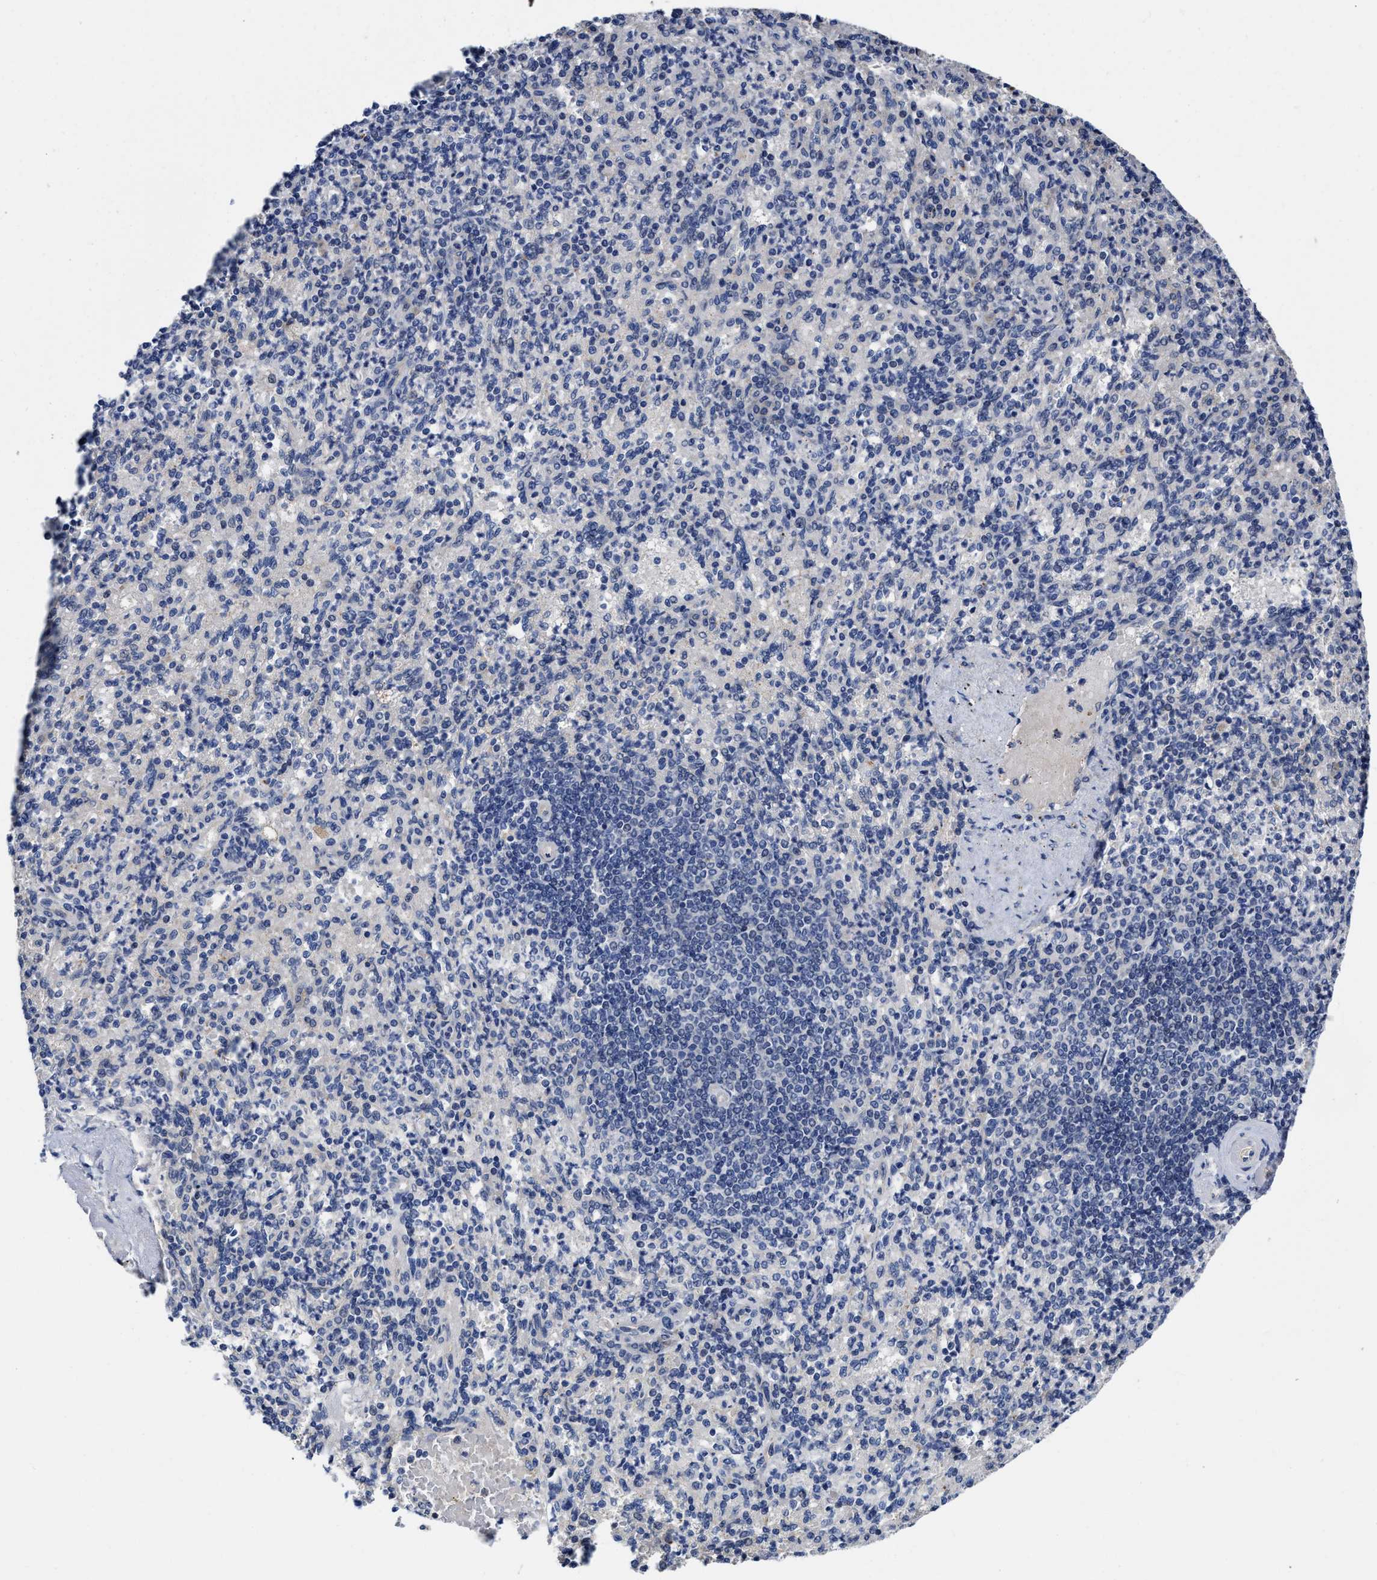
{"staining": {"intensity": "weak", "quantity": "<25%", "location": "cytoplasmic/membranous"}, "tissue": "spleen", "cell_type": "Cells in red pulp", "image_type": "normal", "snomed": [{"axis": "morphology", "description": "Normal tissue, NOS"}, {"axis": "topography", "description": "Spleen"}], "caption": "Protein analysis of normal spleen shows no significant expression in cells in red pulp.", "gene": "TRAF6", "patient": {"sex": "female", "age": 74}}